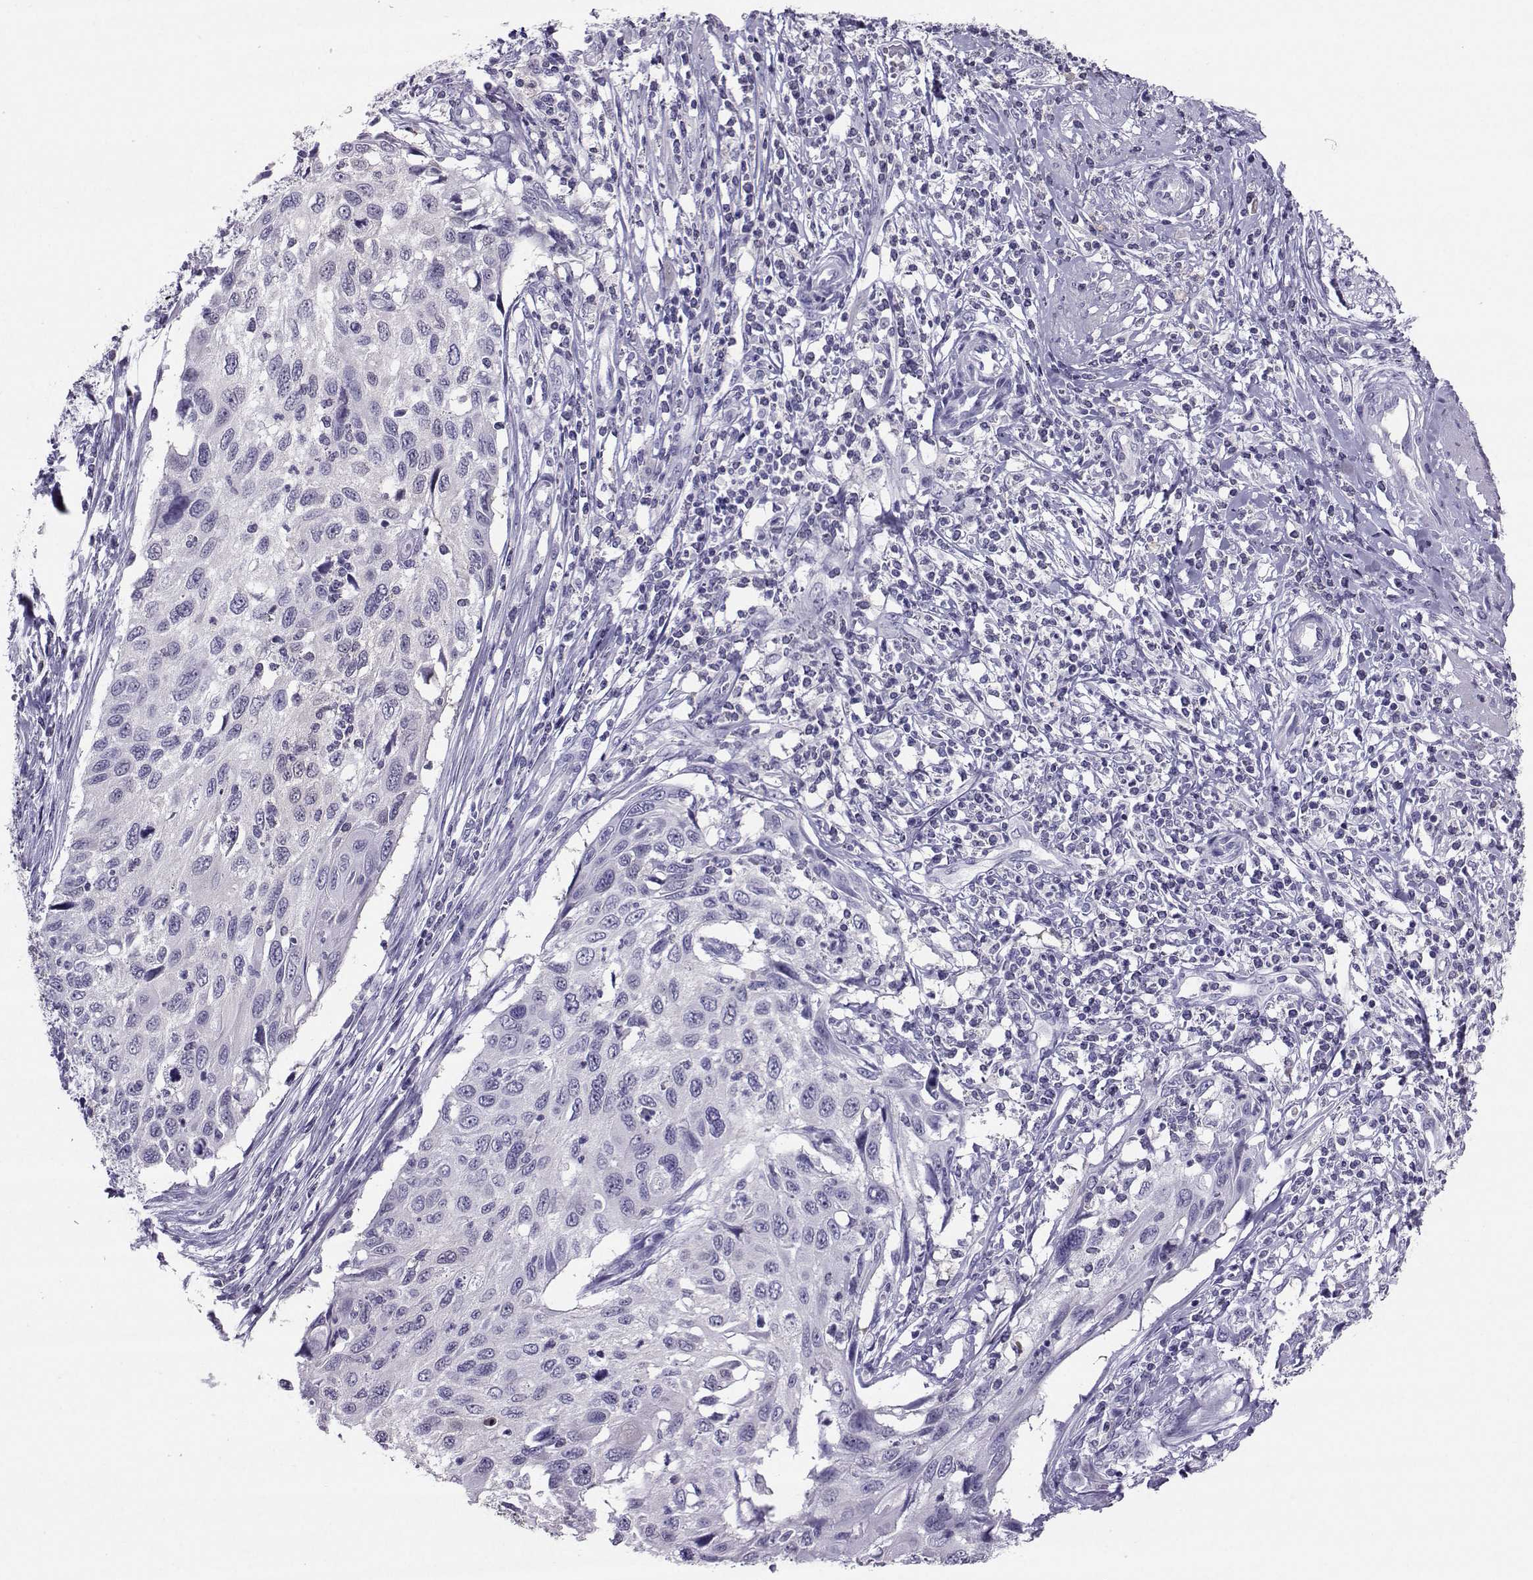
{"staining": {"intensity": "weak", "quantity": "<25%", "location": "nuclear"}, "tissue": "cervical cancer", "cell_type": "Tumor cells", "image_type": "cancer", "snomed": [{"axis": "morphology", "description": "Squamous cell carcinoma, NOS"}, {"axis": "topography", "description": "Cervix"}], "caption": "Immunohistochemistry (IHC) of human squamous cell carcinoma (cervical) shows no staining in tumor cells.", "gene": "PGK1", "patient": {"sex": "female", "age": 70}}